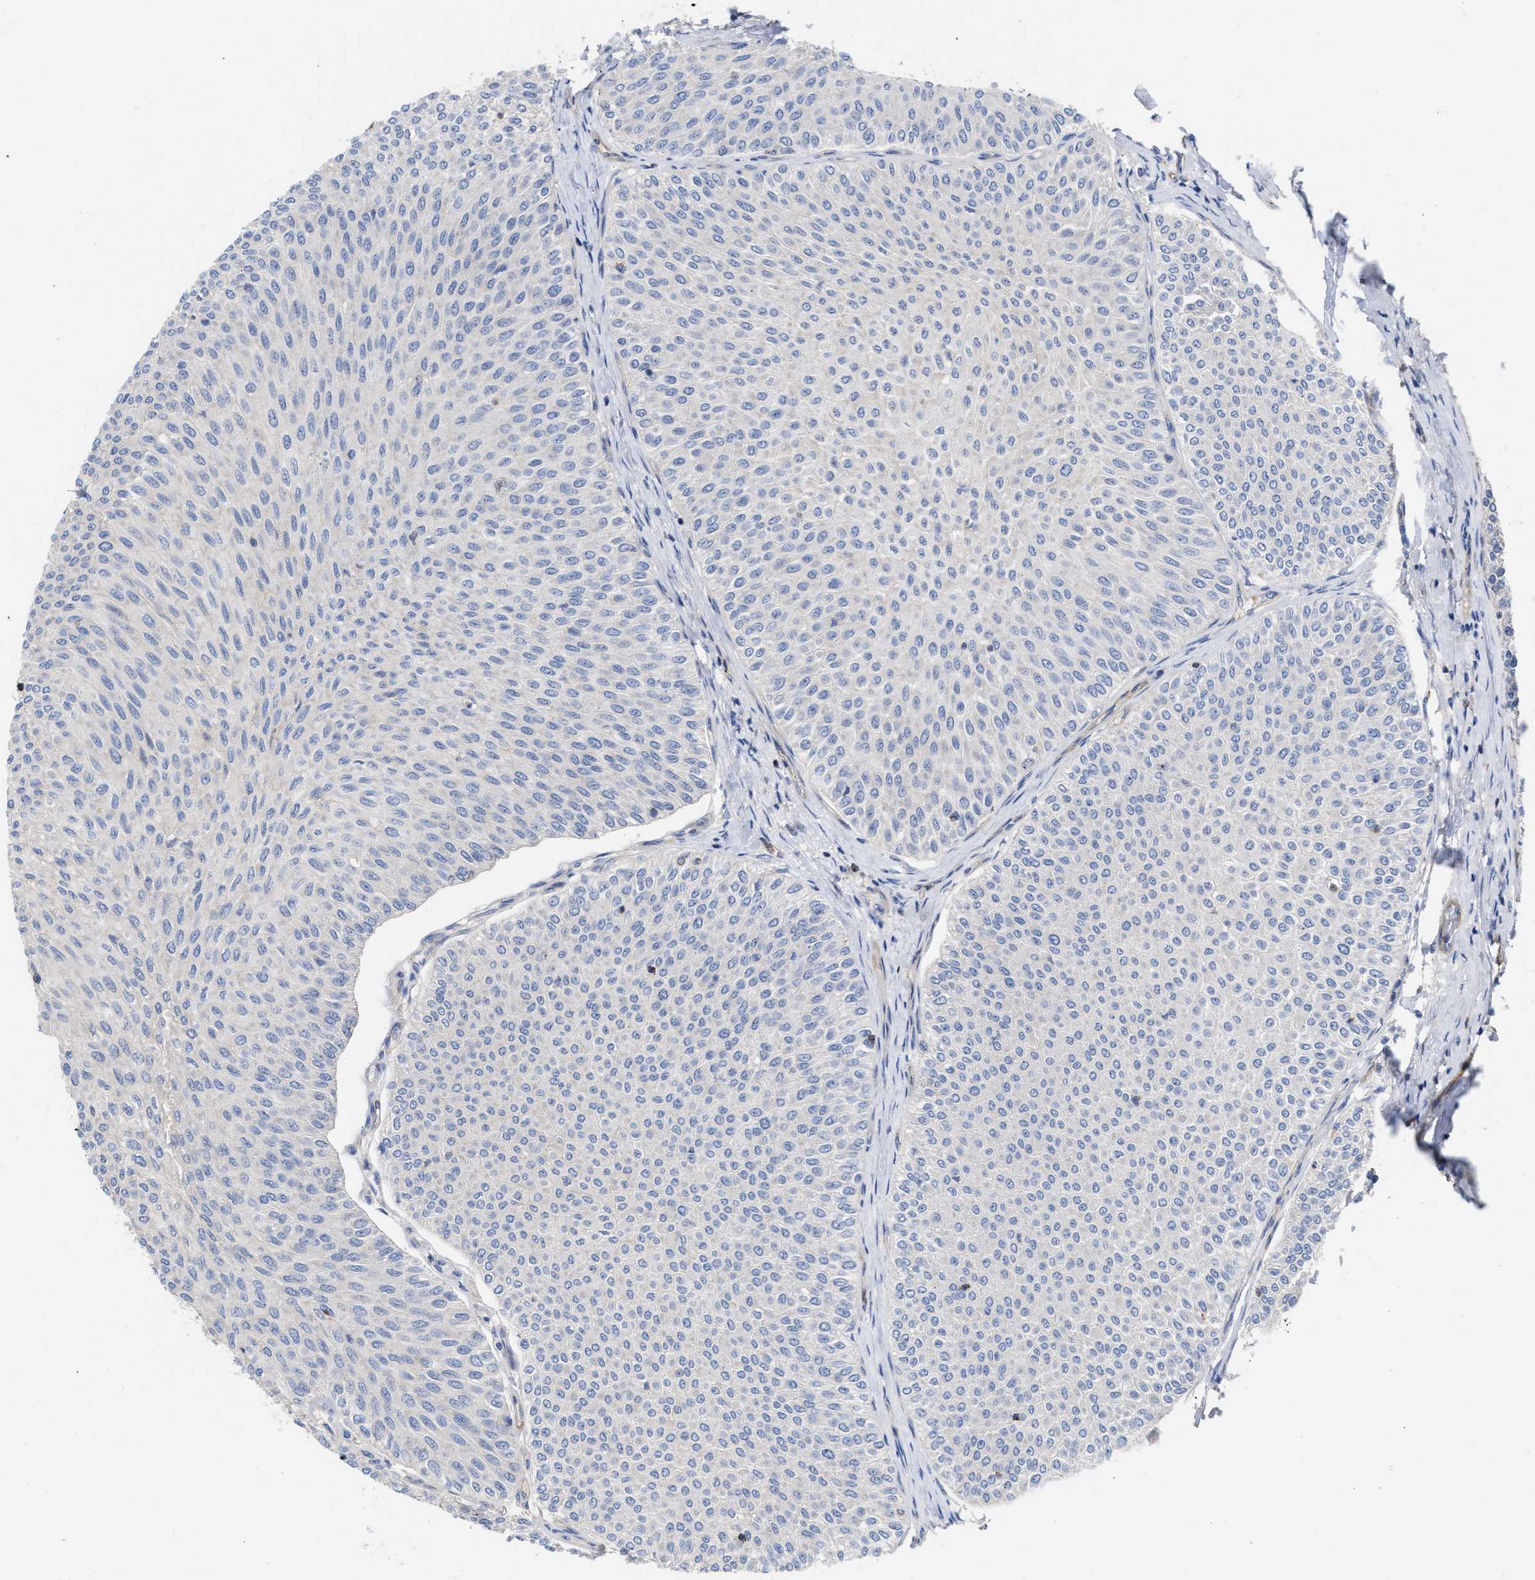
{"staining": {"intensity": "negative", "quantity": "none", "location": "none"}, "tissue": "urothelial cancer", "cell_type": "Tumor cells", "image_type": "cancer", "snomed": [{"axis": "morphology", "description": "Urothelial carcinoma, Low grade"}, {"axis": "topography", "description": "Urinary bladder"}], "caption": "This histopathology image is of urothelial carcinoma (low-grade) stained with immunohistochemistry (IHC) to label a protein in brown with the nuclei are counter-stained blue. There is no staining in tumor cells.", "gene": "HS3ST5", "patient": {"sex": "male", "age": 78}}